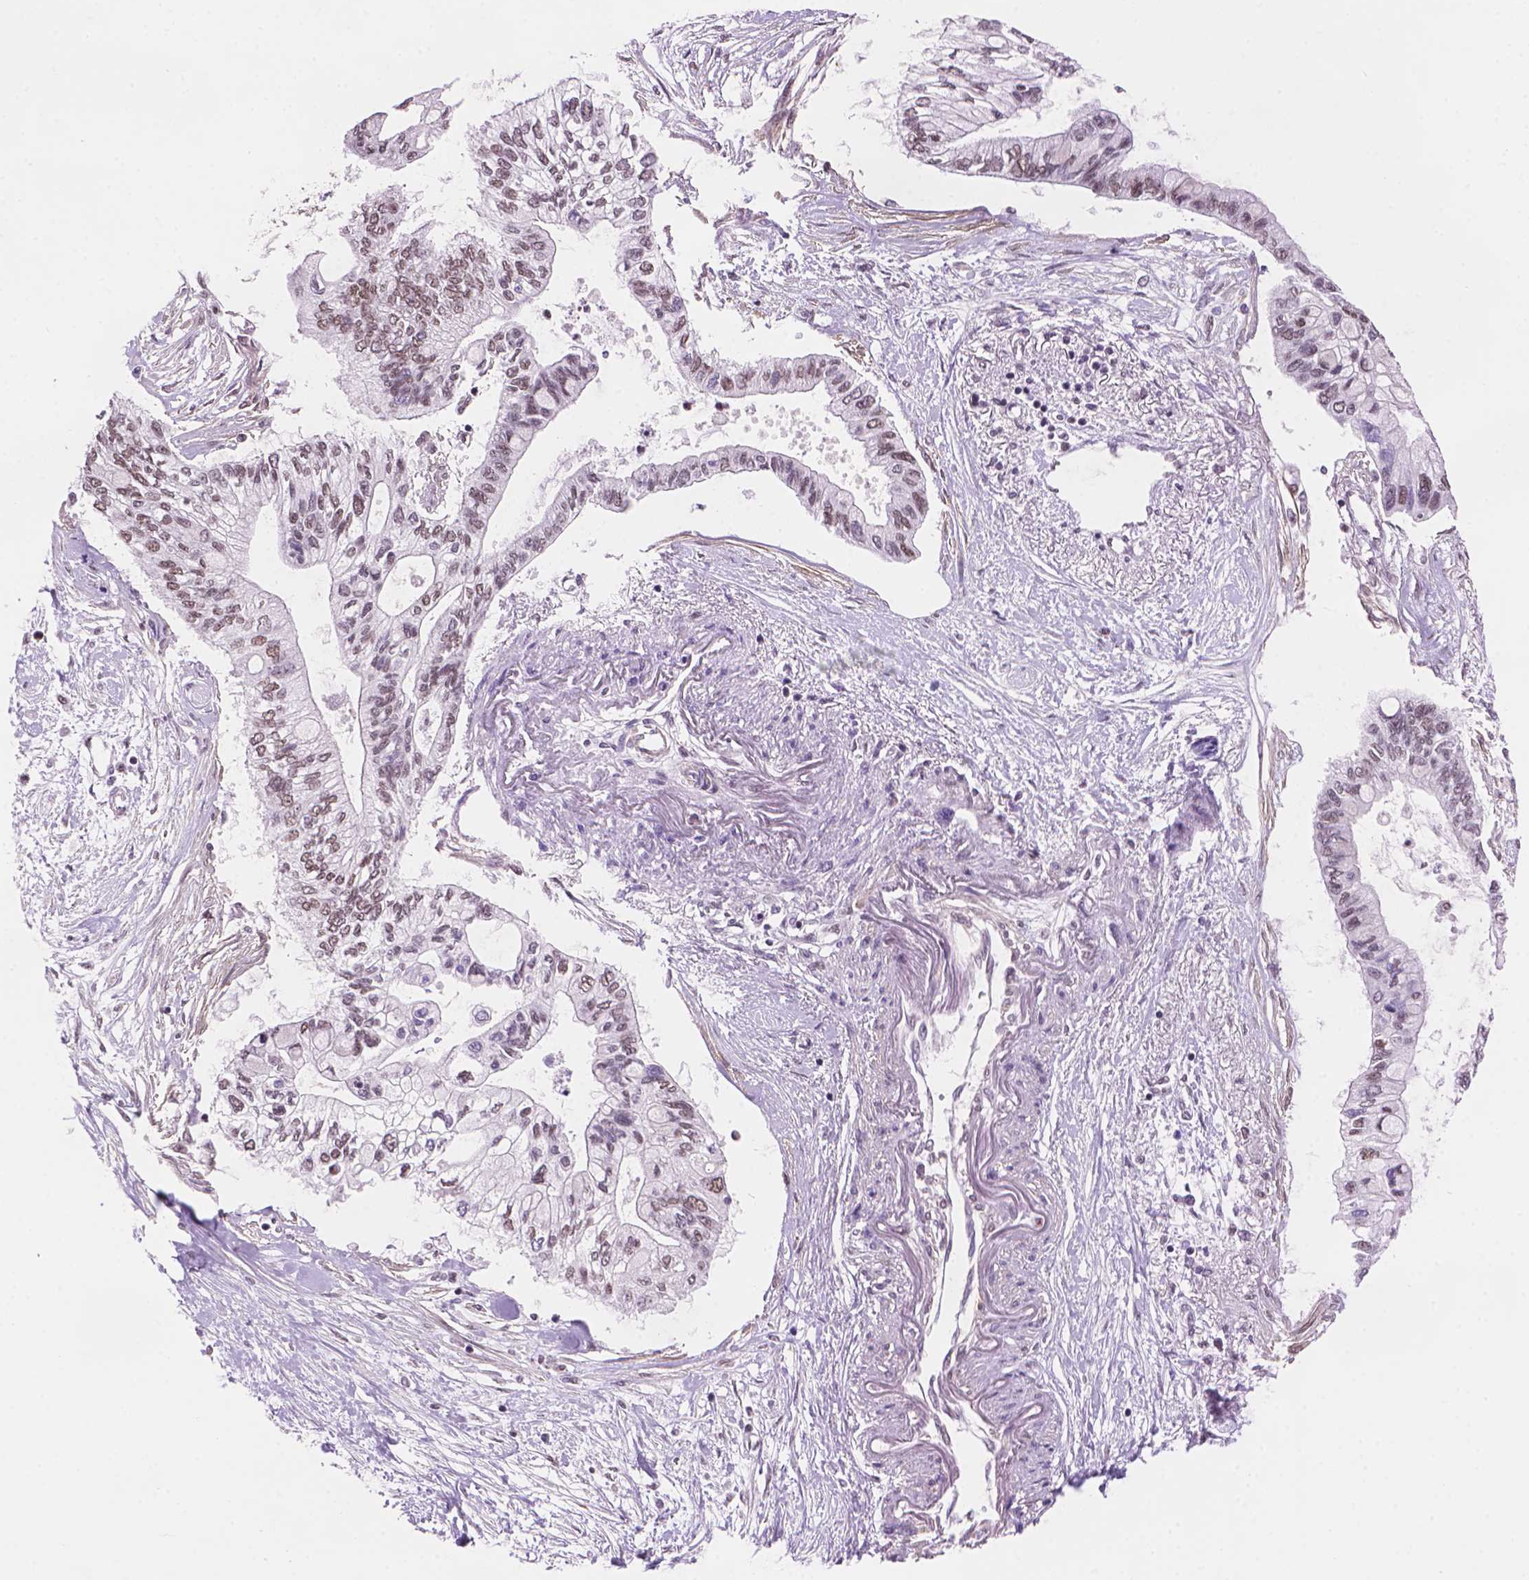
{"staining": {"intensity": "weak", "quantity": "25%-75%", "location": "nuclear"}, "tissue": "pancreatic cancer", "cell_type": "Tumor cells", "image_type": "cancer", "snomed": [{"axis": "morphology", "description": "Adenocarcinoma, NOS"}, {"axis": "topography", "description": "Pancreas"}], "caption": "Protein expression analysis of pancreatic adenocarcinoma shows weak nuclear staining in approximately 25%-75% of tumor cells.", "gene": "UBN1", "patient": {"sex": "female", "age": 77}}